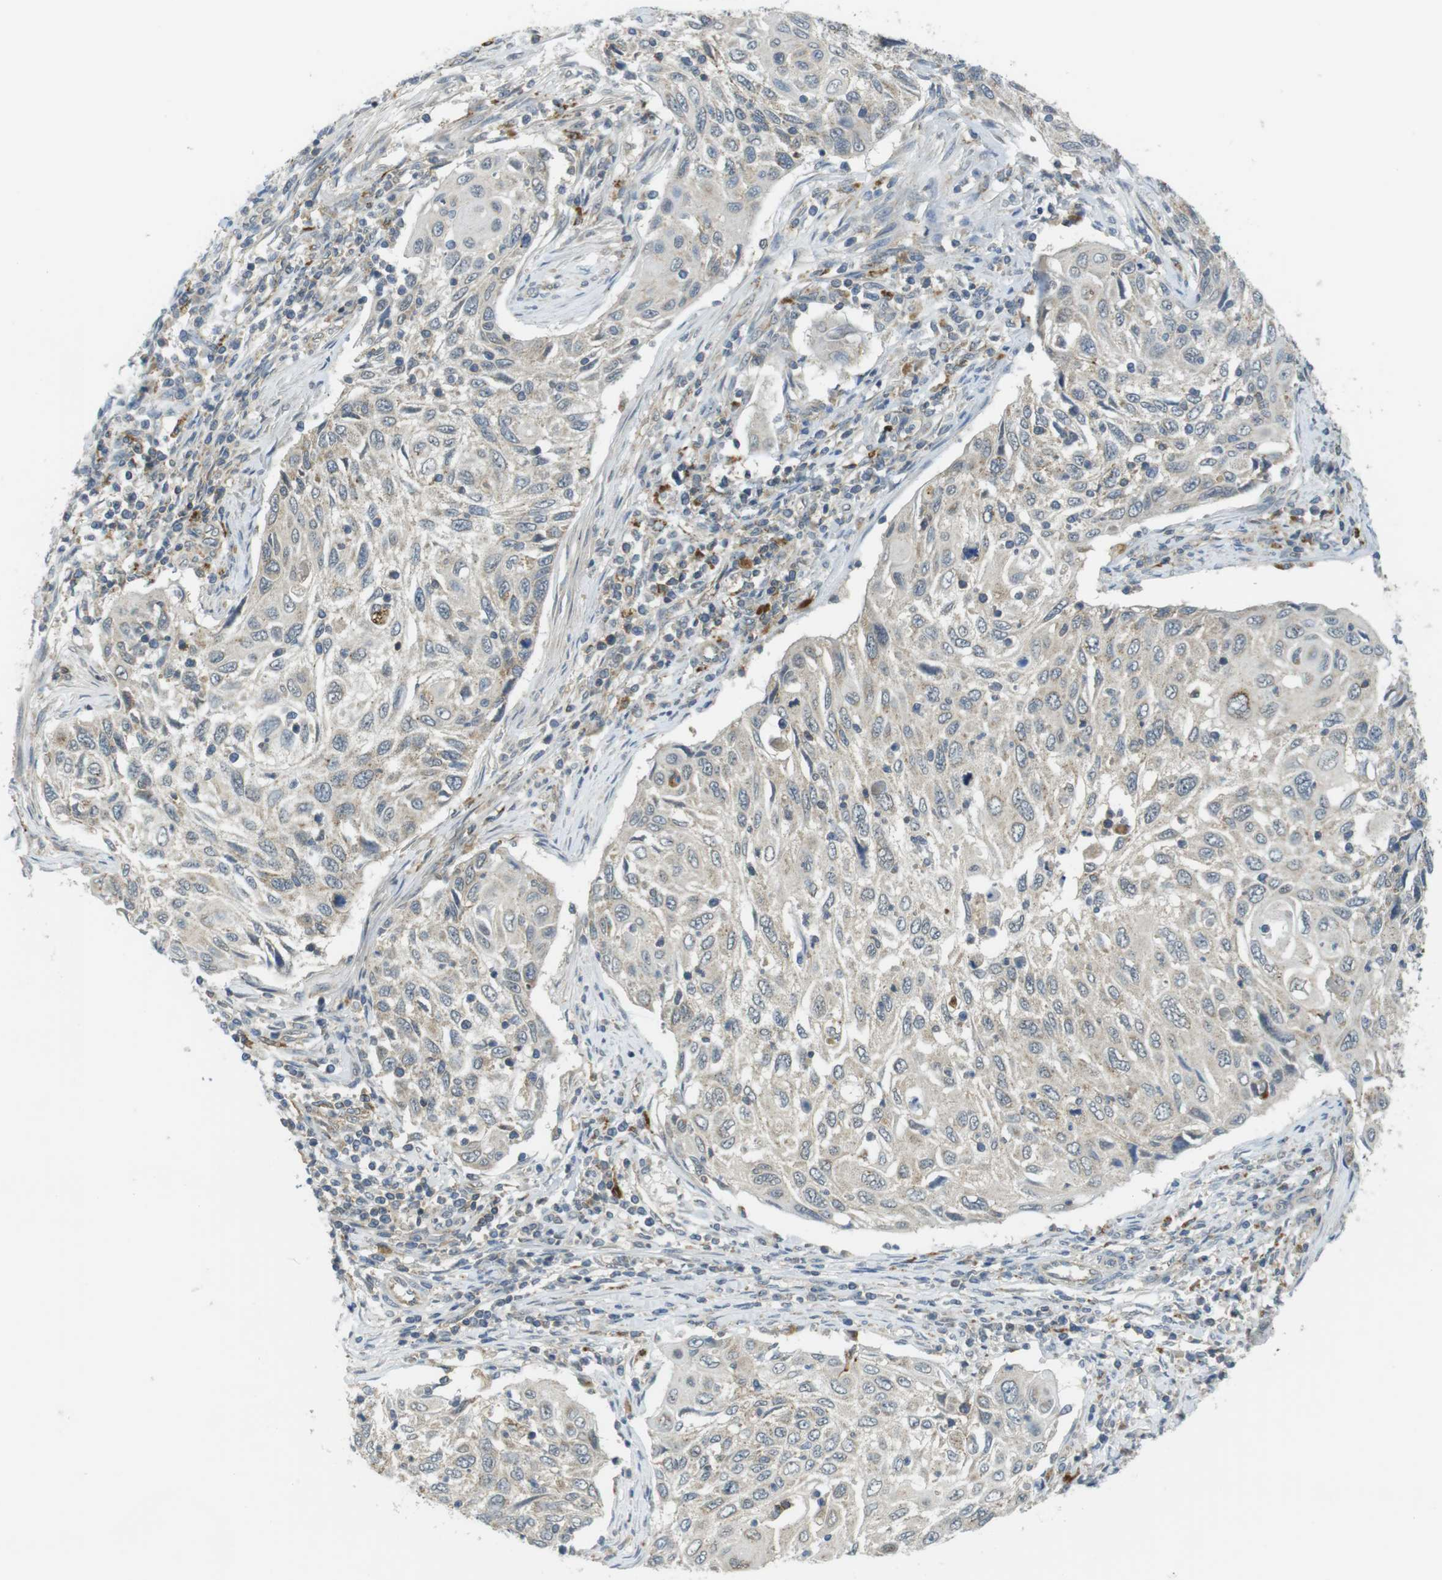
{"staining": {"intensity": "weak", "quantity": "<25%", "location": "cytoplasmic/membranous"}, "tissue": "cervical cancer", "cell_type": "Tumor cells", "image_type": "cancer", "snomed": [{"axis": "morphology", "description": "Squamous cell carcinoma, NOS"}, {"axis": "topography", "description": "Cervix"}], "caption": "Micrograph shows no significant protein positivity in tumor cells of squamous cell carcinoma (cervical).", "gene": "BRI3BP", "patient": {"sex": "female", "age": 70}}